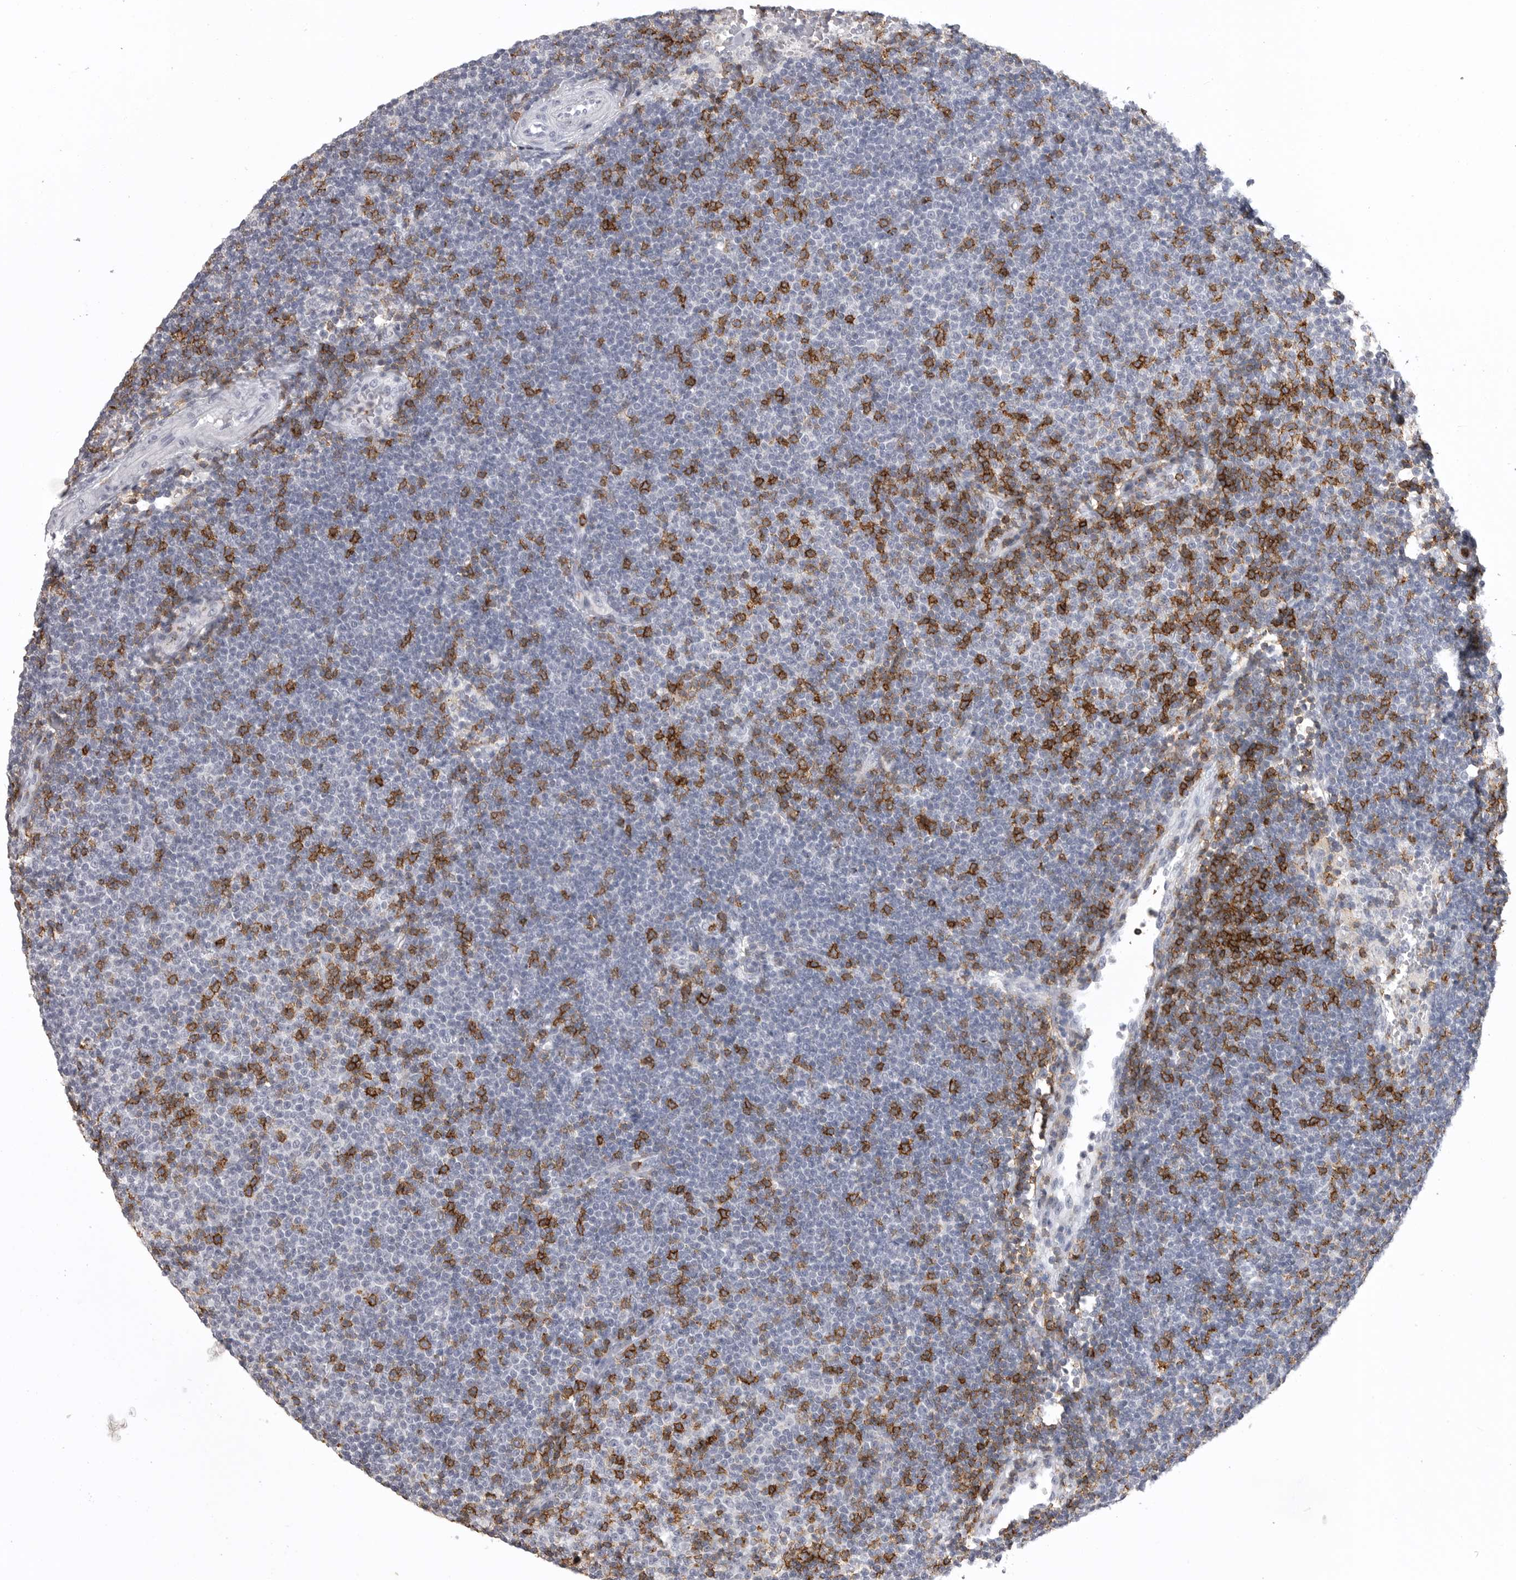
{"staining": {"intensity": "negative", "quantity": "none", "location": "none"}, "tissue": "lymphoma", "cell_type": "Tumor cells", "image_type": "cancer", "snomed": [{"axis": "morphology", "description": "Malignant lymphoma, non-Hodgkin's type, Low grade"}, {"axis": "topography", "description": "Lymph node"}], "caption": "IHC photomicrograph of neoplastic tissue: malignant lymphoma, non-Hodgkin's type (low-grade) stained with DAB reveals no significant protein positivity in tumor cells.", "gene": "ITGAL", "patient": {"sex": "female", "age": 53}}